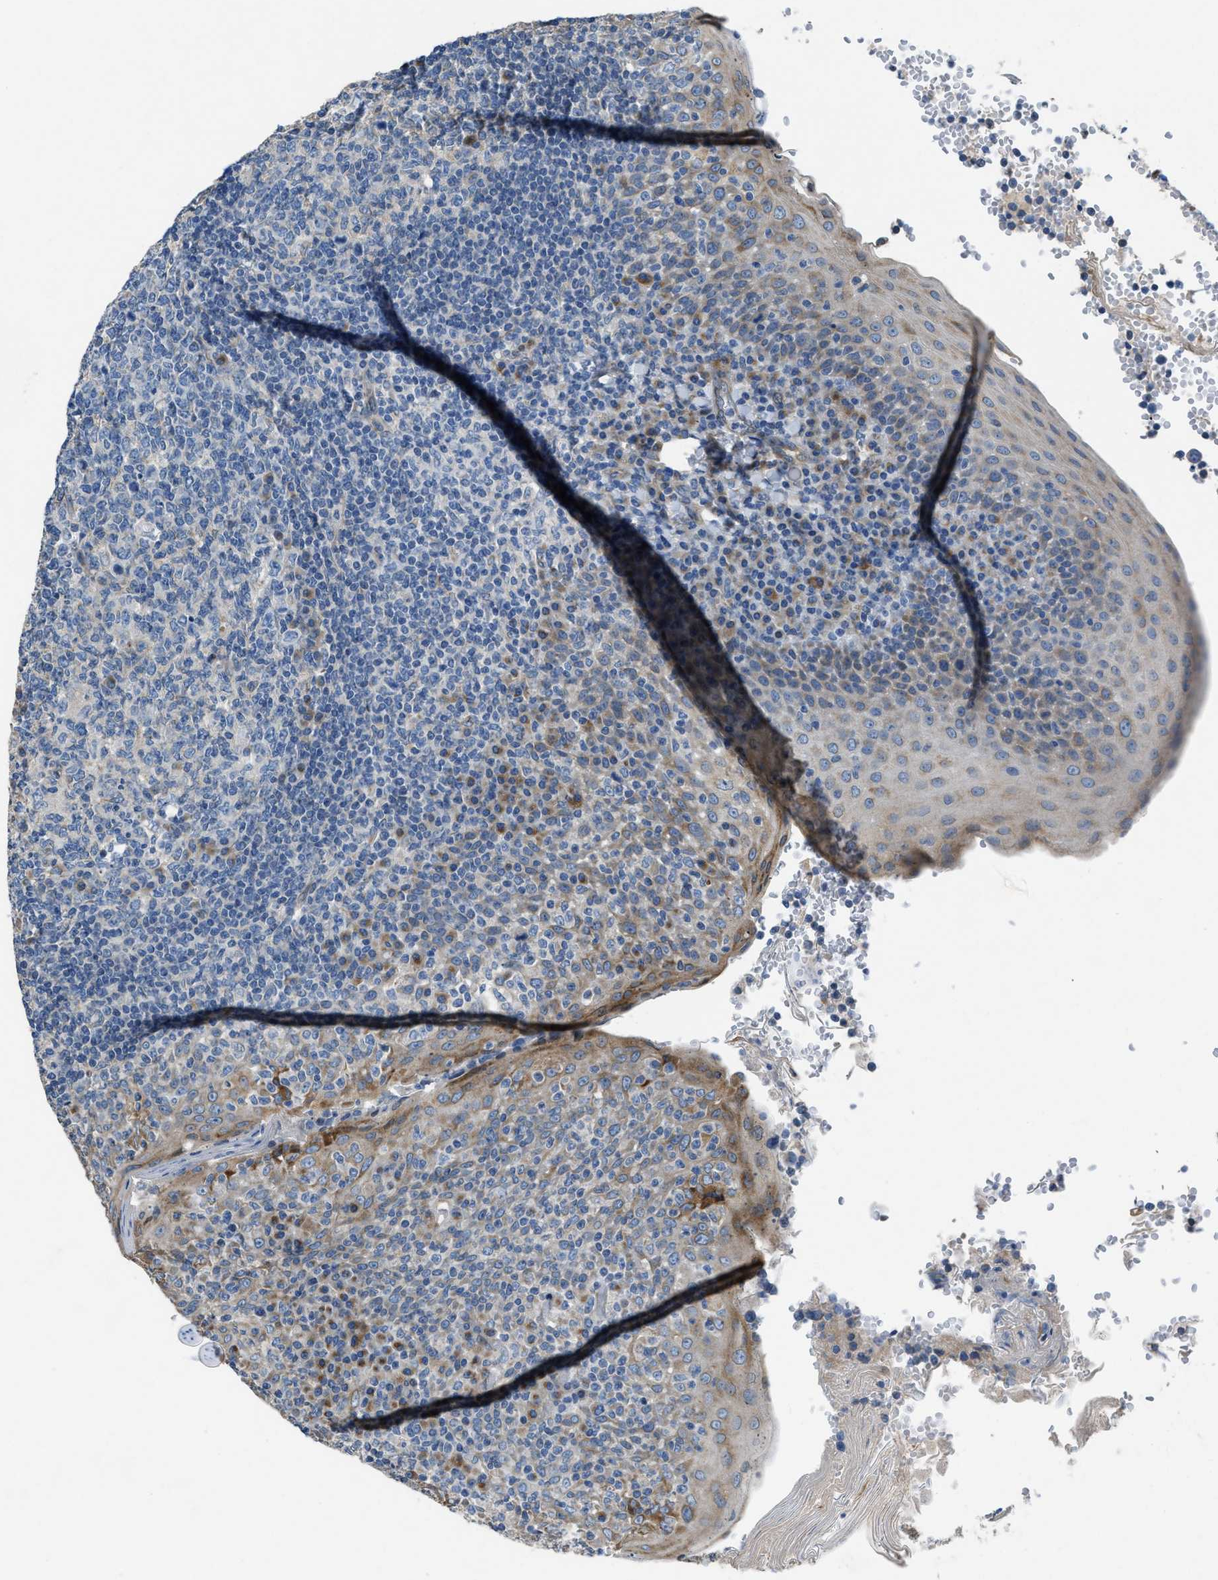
{"staining": {"intensity": "weak", "quantity": "<25%", "location": "cytoplasmic/membranous"}, "tissue": "tonsil", "cell_type": "Germinal center cells", "image_type": "normal", "snomed": [{"axis": "morphology", "description": "Normal tissue, NOS"}, {"axis": "topography", "description": "Tonsil"}], "caption": "This histopathology image is of normal tonsil stained with immunohistochemistry (IHC) to label a protein in brown with the nuclei are counter-stained blue. There is no staining in germinal center cells. (Brightfield microscopy of DAB immunohistochemistry at high magnification).", "gene": "GGCX", "patient": {"sex": "female", "age": 19}}